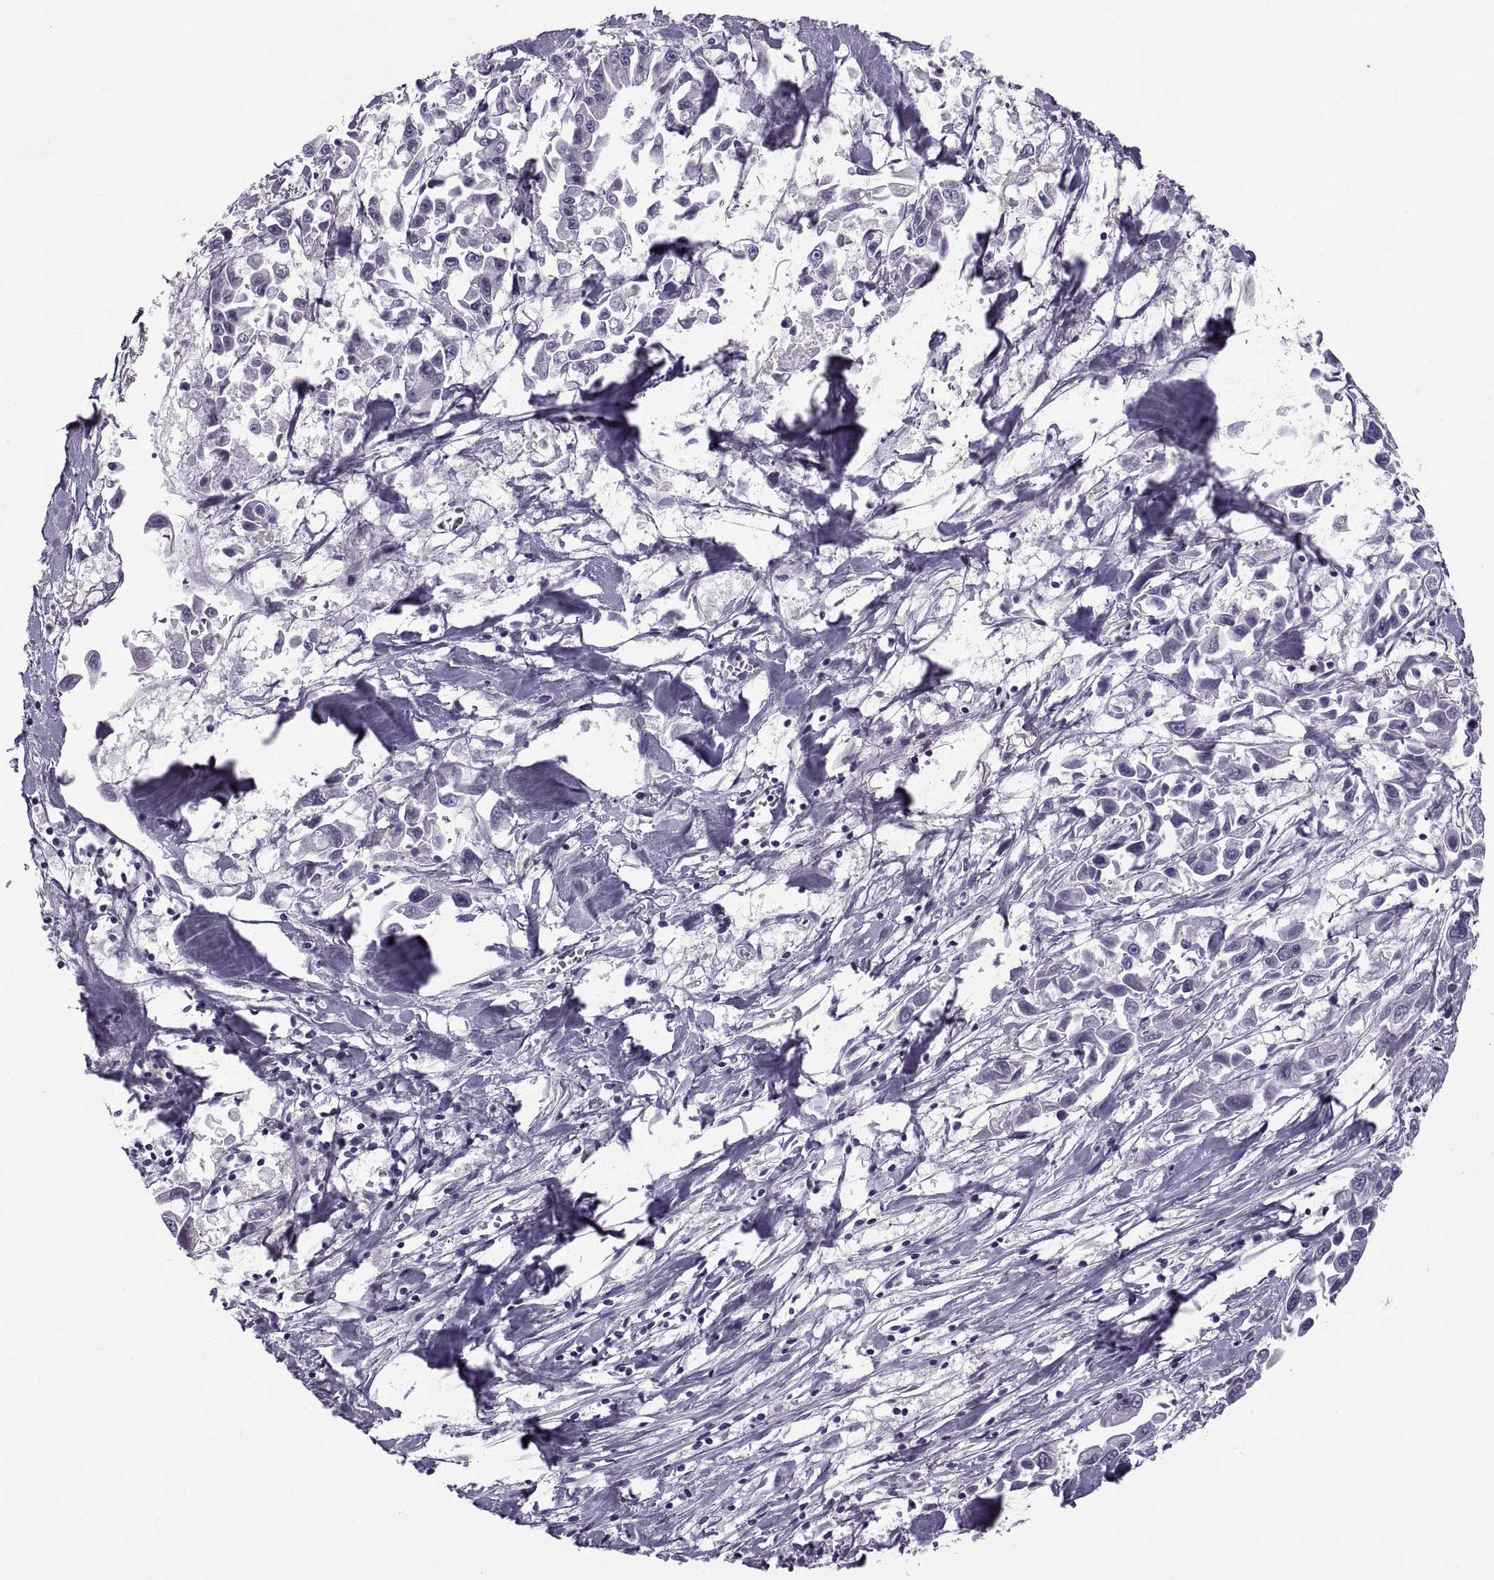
{"staining": {"intensity": "negative", "quantity": "none", "location": "none"}, "tissue": "pancreatic cancer", "cell_type": "Tumor cells", "image_type": "cancer", "snomed": [{"axis": "morphology", "description": "Adenocarcinoma, NOS"}, {"axis": "topography", "description": "Pancreas"}], "caption": "This micrograph is of adenocarcinoma (pancreatic) stained with immunohistochemistry (IHC) to label a protein in brown with the nuclei are counter-stained blue. There is no staining in tumor cells. (DAB (3,3'-diaminobenzidine) IHC visualized using brightfield microscopy, high magnification).", "gene": "MAGEB1", "patient": {"sex": "female", "age": 83}}